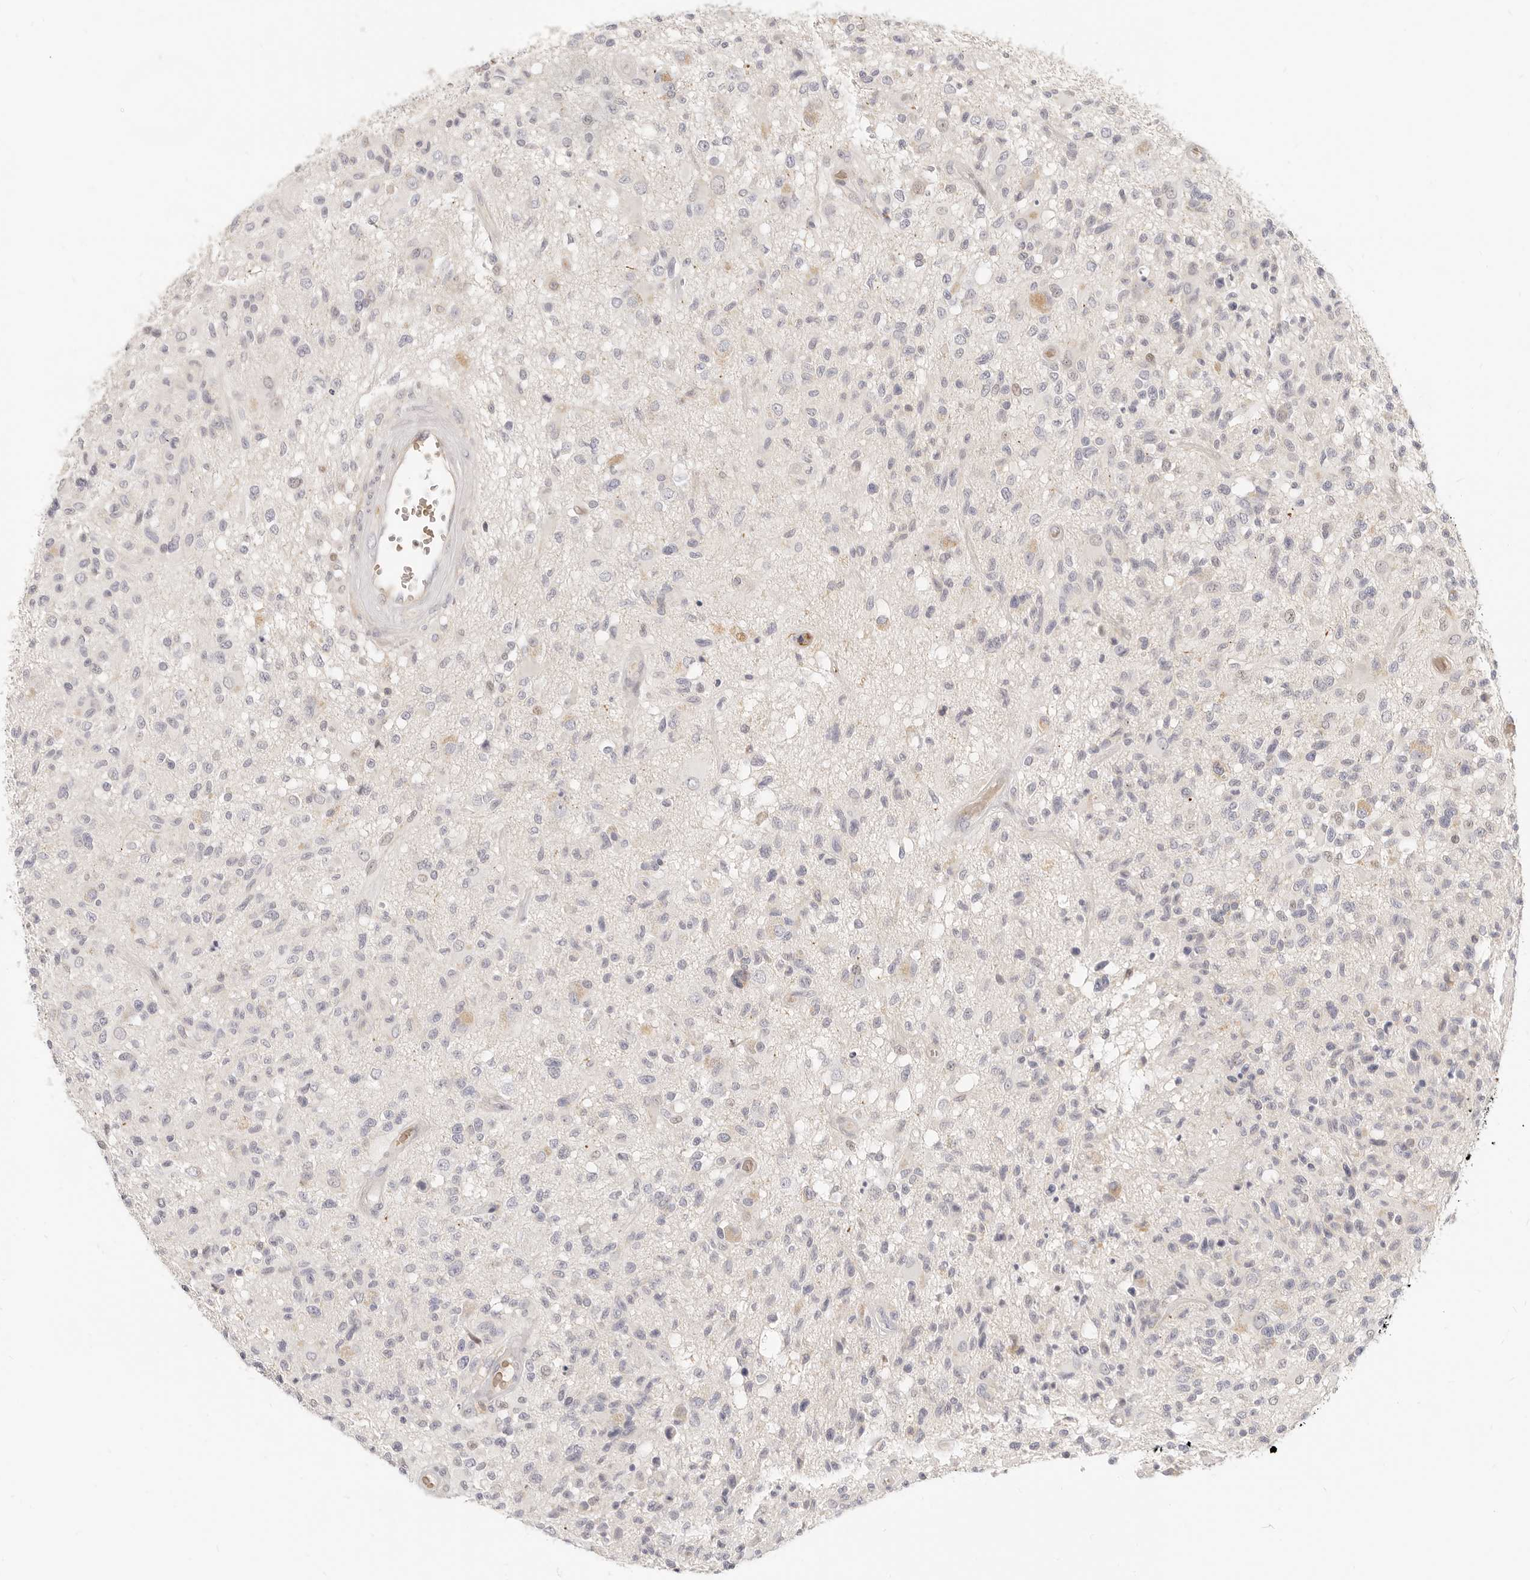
{"staining": {"intensity": "negative", "quantity": "none", "location": "none"}, "tissue": "glioma", "cell_type": "Tumor cells", "image_type": "cancer", "snomed": [{"axis": "morphology", "description": "Glioma, malignant, High grade"}, {"axis": "morphology", "description": "Glioblastoma, NOS"}, {"axis": "topography", "description": "Brain"}], "caption": "DAB (3,3'-diaminobenzidine) immunohistochemical staining of glioblastoma exhibits no significant staining in tumor cells. The staining was performed using DAB (3,3'-diaminobenzidine) to visualize the protein expression in brown, while the nuclei were stained in blue with hematoxylin (Magnification: 20x).", "gene": "LTB4R2", "patient": {"sex": "male", "age": 60}}